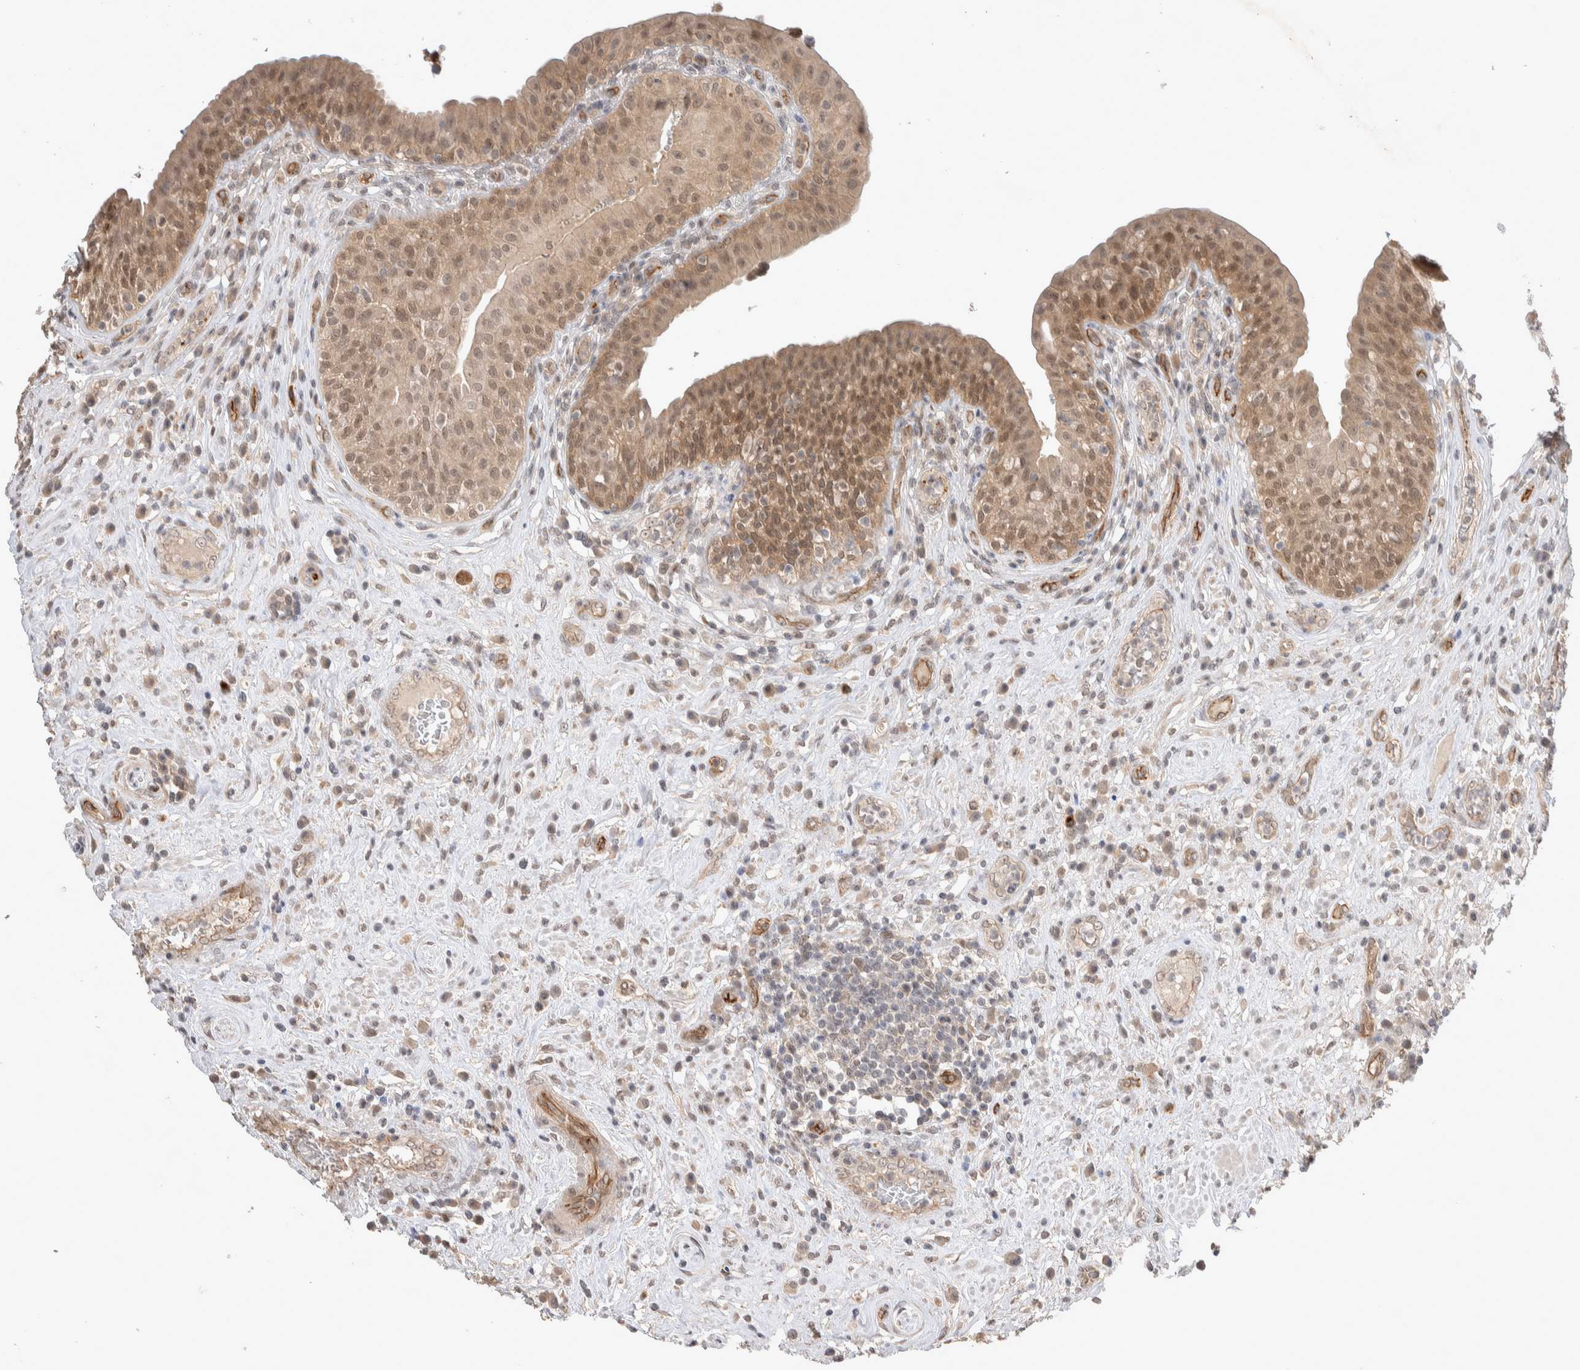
{"staining": {"intensity": "moderate", "quantity": ">75%", "location": "cytoplasmic/membranous,nuclear"}, "tissue": "urinary bladder", "cell_type": "Urothelial cells", "image_type": "normal", "snomed": [{"axis": "morphology", "description": "Normal tissue, NOS"}, {"axis": "topography", "description": "Urinary bladder"}], "caption": "An immunohistochemistry image of normal tissue is shown. Protein staining in brown shows moderate cytoplasmic/membranous,nuclear positivity in urinary bladder within urothelial cells. (Brightfield microscopy of DAB IHC at high magnification).", "gene": "ZNF704", "patient": {"sex": "female", "age": 62}}